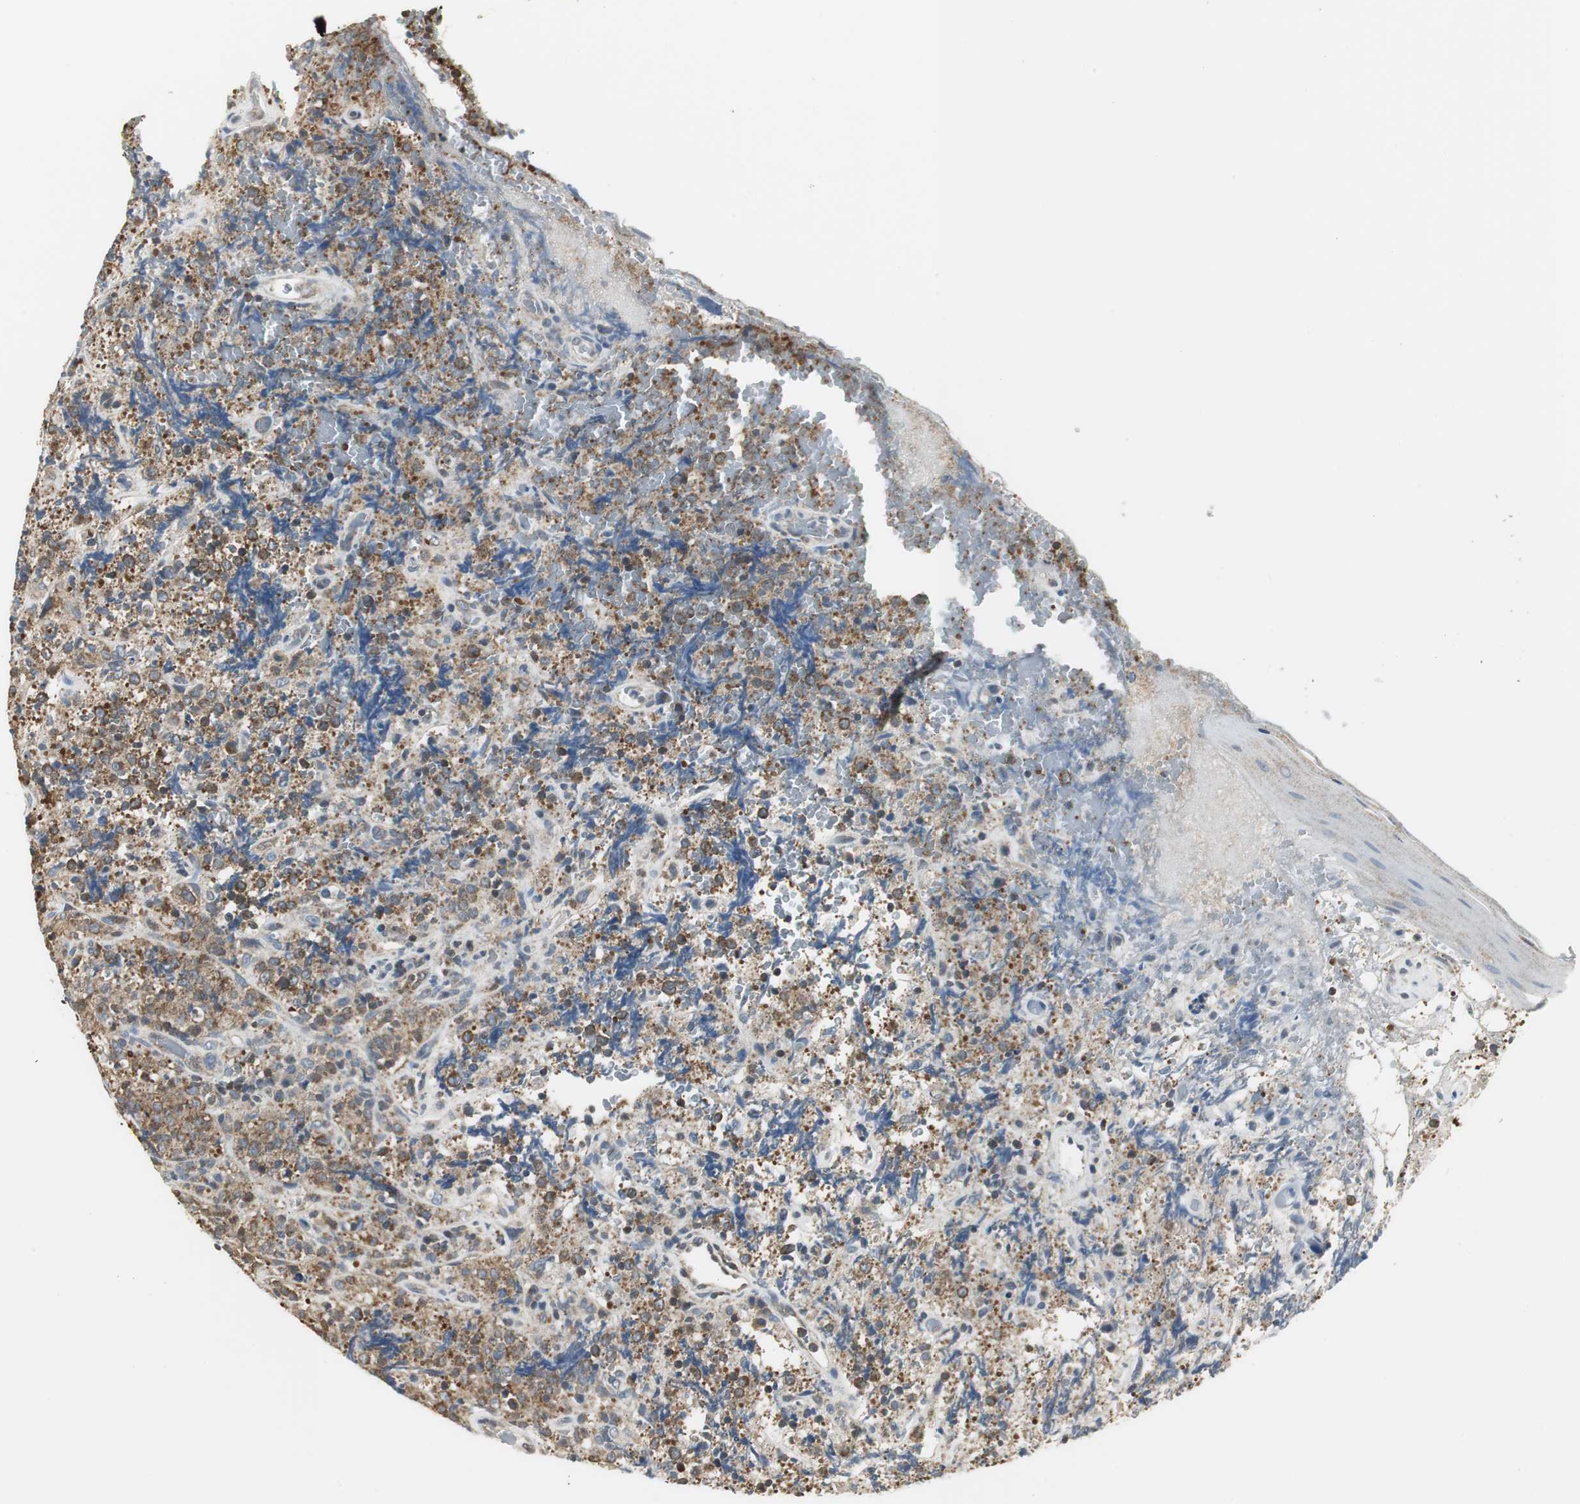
{"staining": {"intensity": "weak", "quantity": ">75%", "location": "cytoplasmic/membranous"}, "tissue": "lymphoma", "cell_type": "Tumor cells", "image_type": "cancer", "snomed": [{"axis": "morphology", "description": "Malignant lymphoma, non-Hodgkin's type, High grade"}, {"axis": "topography", "description": "Tonsil"}], "caption": "Approximately >75% of tumor cells in high-grade malignant lymphoma, non-Hodgkin's type reveal weak cytoplasmic/membranous protein expression as visualized by brown immunohistochemical staining.", "gene": "CCT5", "patient": {"sex": "female", "age": 36}}